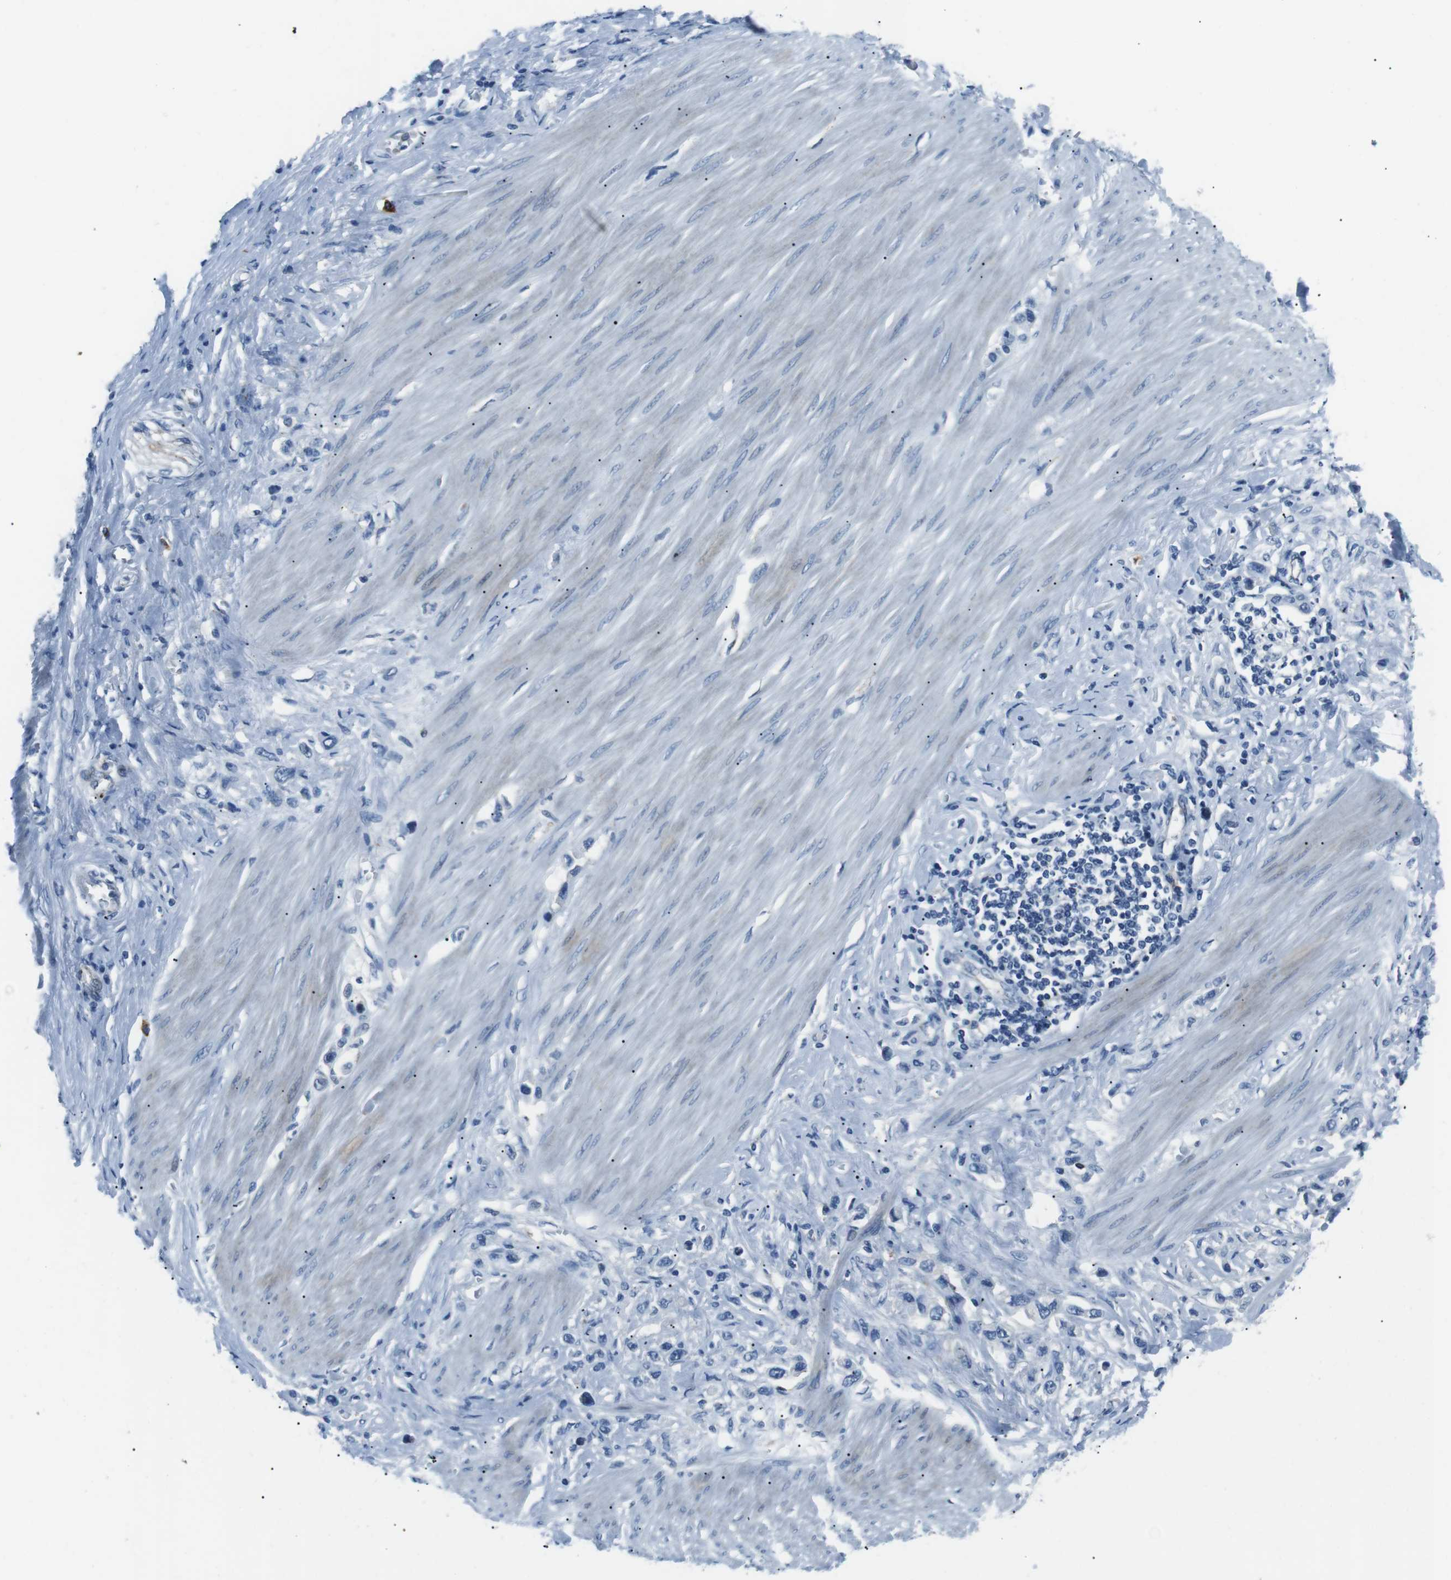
{"staining": {"intensity": "negative", "quantity": "none", "location": "none"}, "tissue": "stomach cancer", "cell_type": "Tumor cells", "image_type": "cancer", "snomed": [{"axis": "morphology", "description": "Adenocarcinoma, NOS"}, {"axis": "topography", "description": "Stomach"}], "caption": "This is an immunohistochemistry (IHC) photomicrograph of adenocarcinoma (stomach). There is no positivity in tumor cells.", "gene": "CSF2RA", "patient": {"sex": "female", "age": 65}}